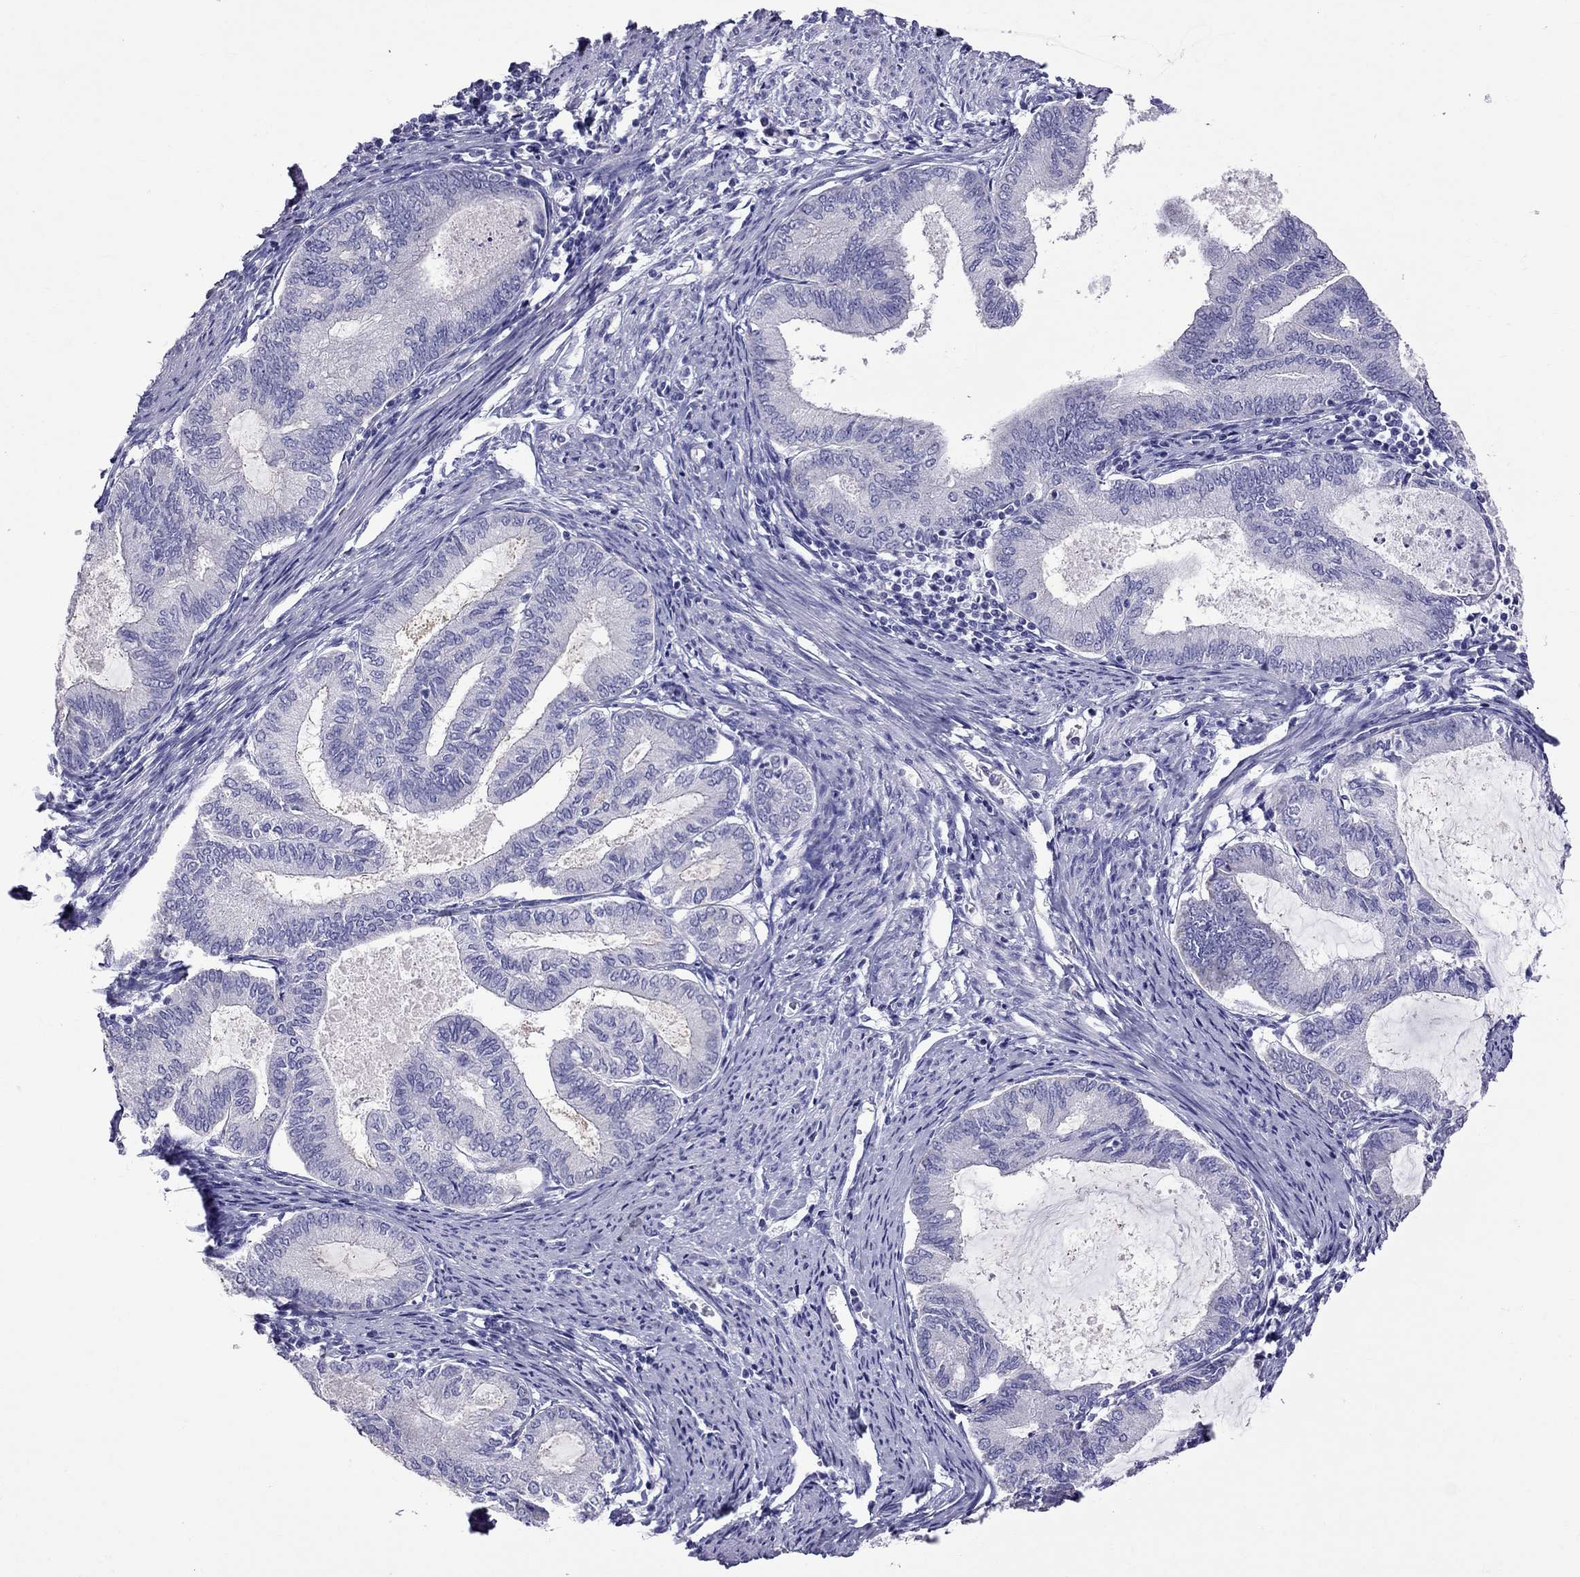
{"staining": {"intensity": "negative", "quantity": "none", "location": "none"}, "tissue": "endometrial cancer", "cell_type": "Tumor cells", "image_type": "cancer", "snomed": [{"axis": "morphology", "description": "Adenocarcinoma, NOS"}, {"axis": "topography", "description": "Endometrium"}], "caption": "A histopathology image of adenocarcinoma (endometrial) stained for a protein displays no brown staining in tumor cells.", "gene": "TTLL13", "patient": {"sex": "female", "age": 86}}